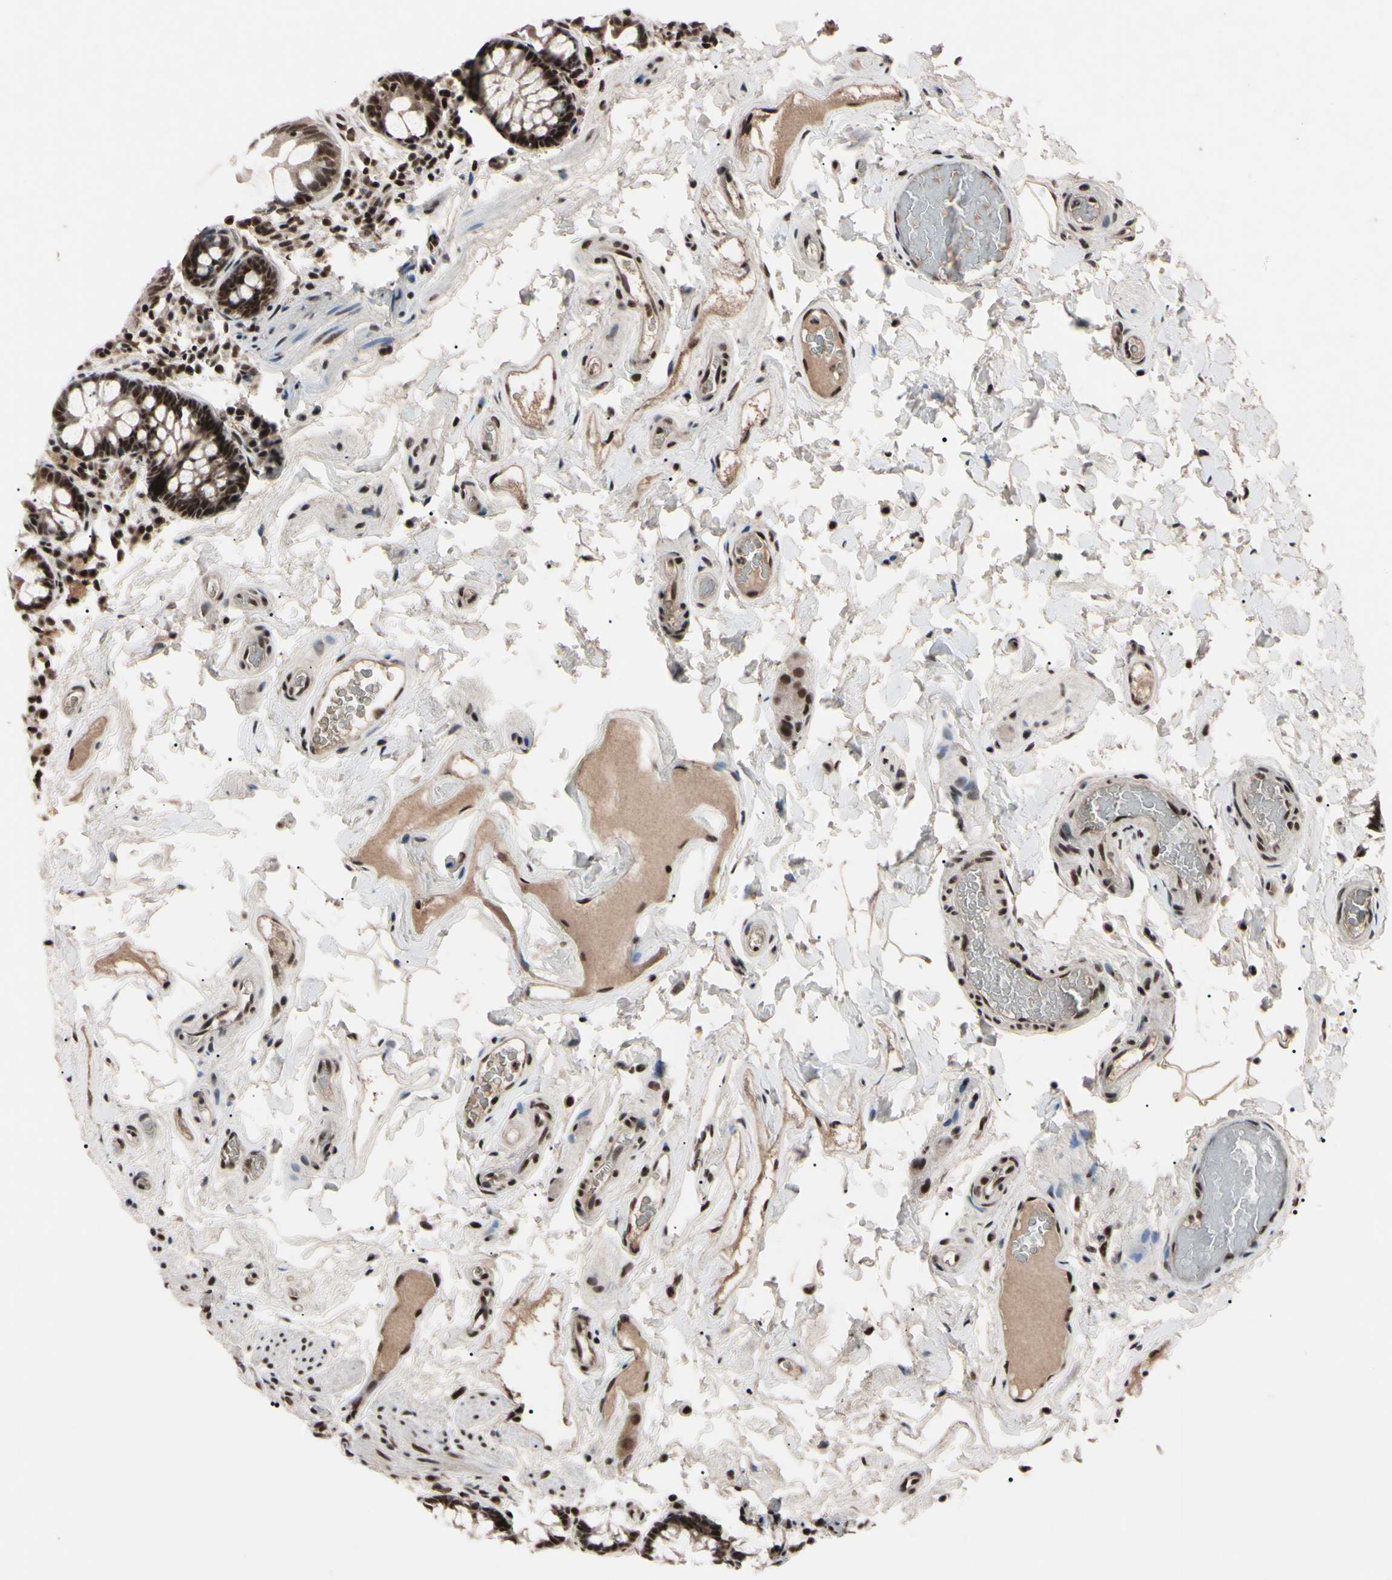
{"staining": {"intensity": "strong", "quantity": ">75%", "location": "nuclear"}, "tissue": "colon", "cell_type": "Endothelial cells", "image_type": "normal", "snomed": [{"axis": "morphology", "description": "Normal tissue, NOS"}, {"axis": "topography", "description": "Colon"}], "caption": "Immunohistochemistry histopathology image of unremarkable human colon stained for a protein (brown), which reveals high levels of strong nuclear positivity in approximately >75% of endothelial cells.", "gene": "YY1", "patient": {"sex": "female", "age": 80}}